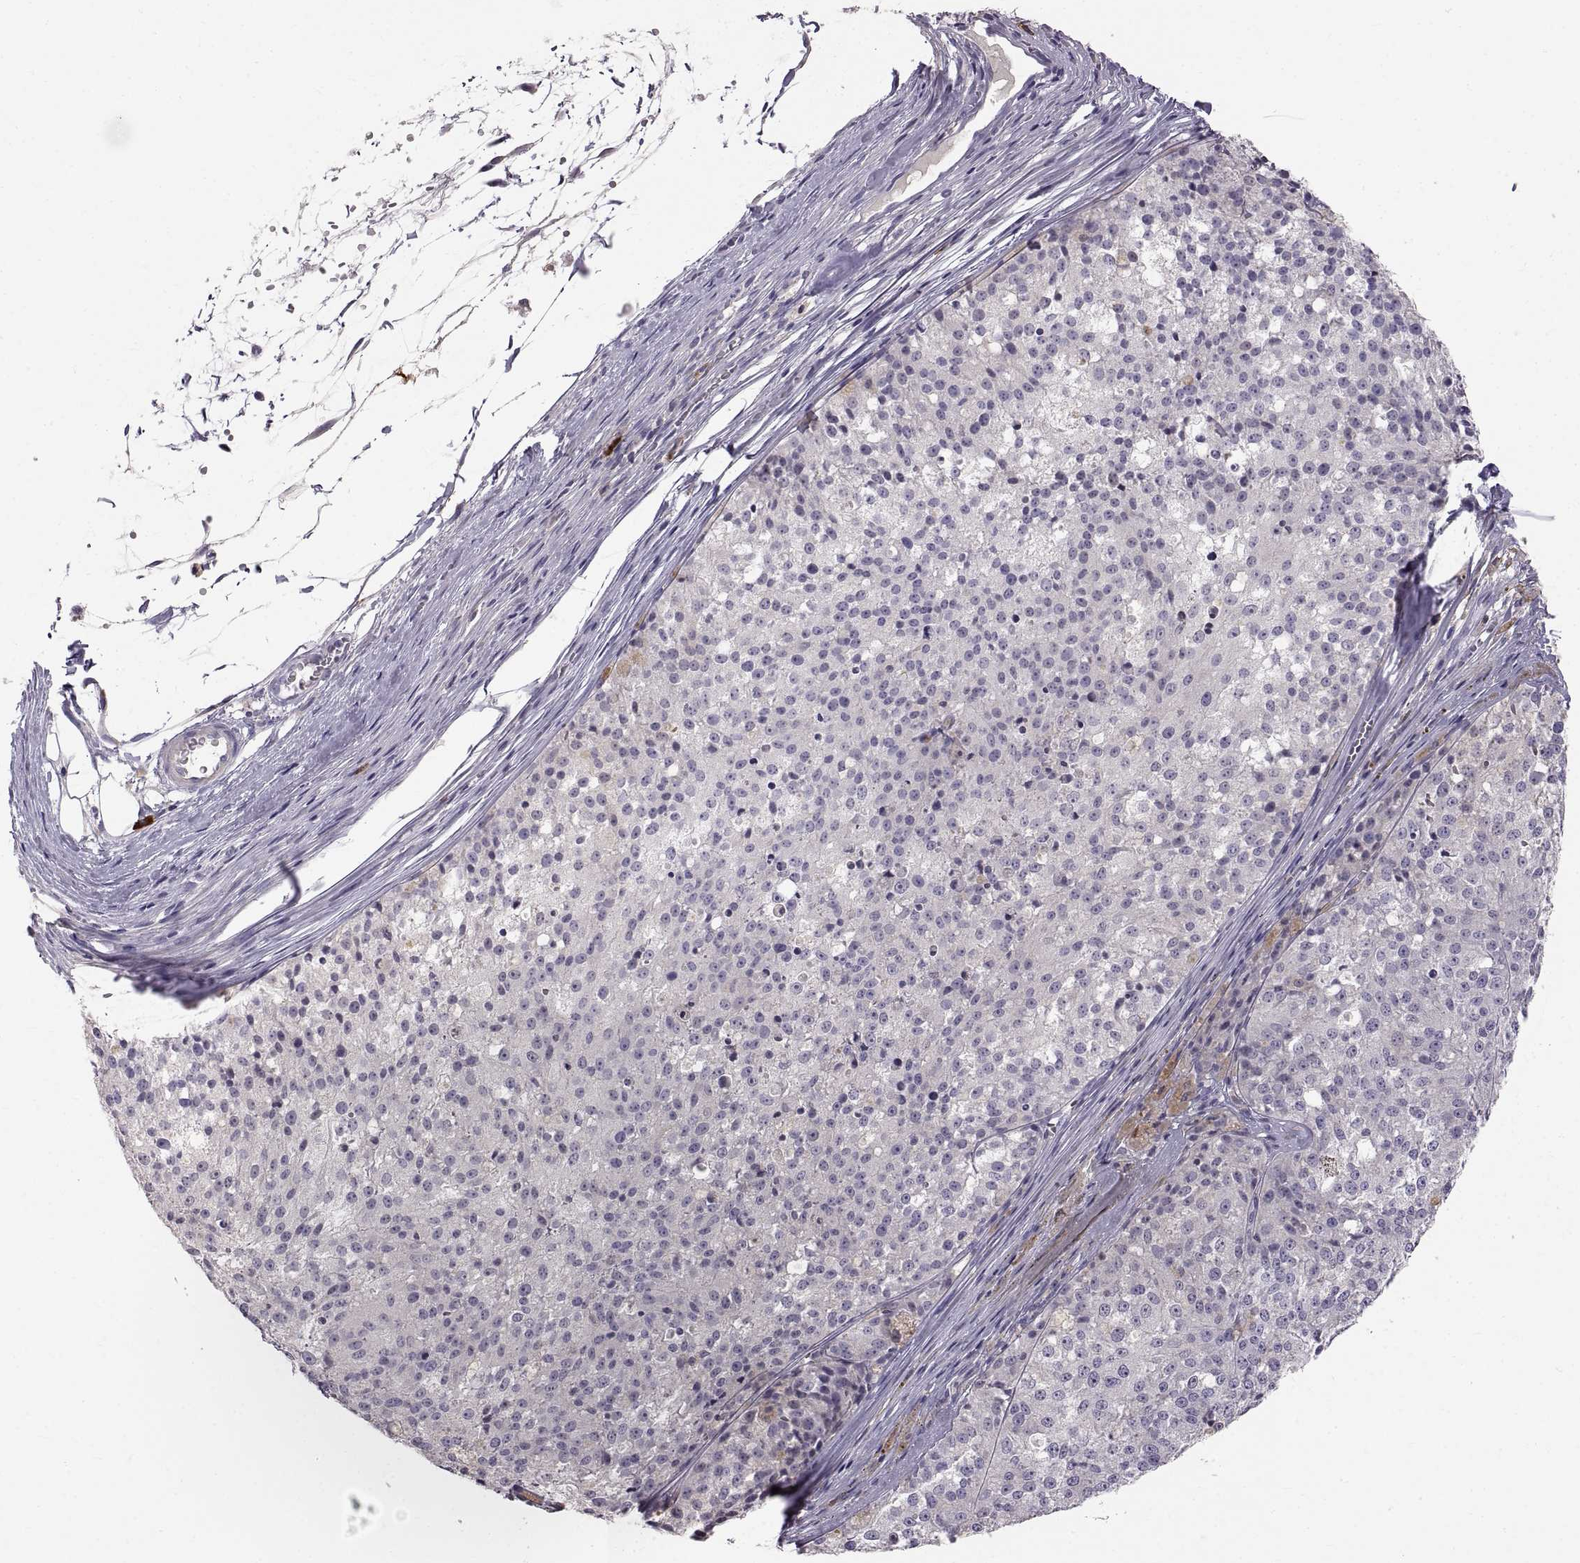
{"staining": {"intensity": "negative", "quantity": "none", "location": "none"}, "tissue": "melanoma", "cell_type": "Tumor cells", "image_type": "cancer", "snomed": [{"axis": "morphology", "description": "Malignant melanoma, Metastatic site"}, {"axis": "topography", "description": "Lymph node"}], "caption": "Human melanoma stained for a protein using IHC shows no positivity in tumor cells.", "gene": "WFDC8", "patient": {"sex": "female", "age": 64}}